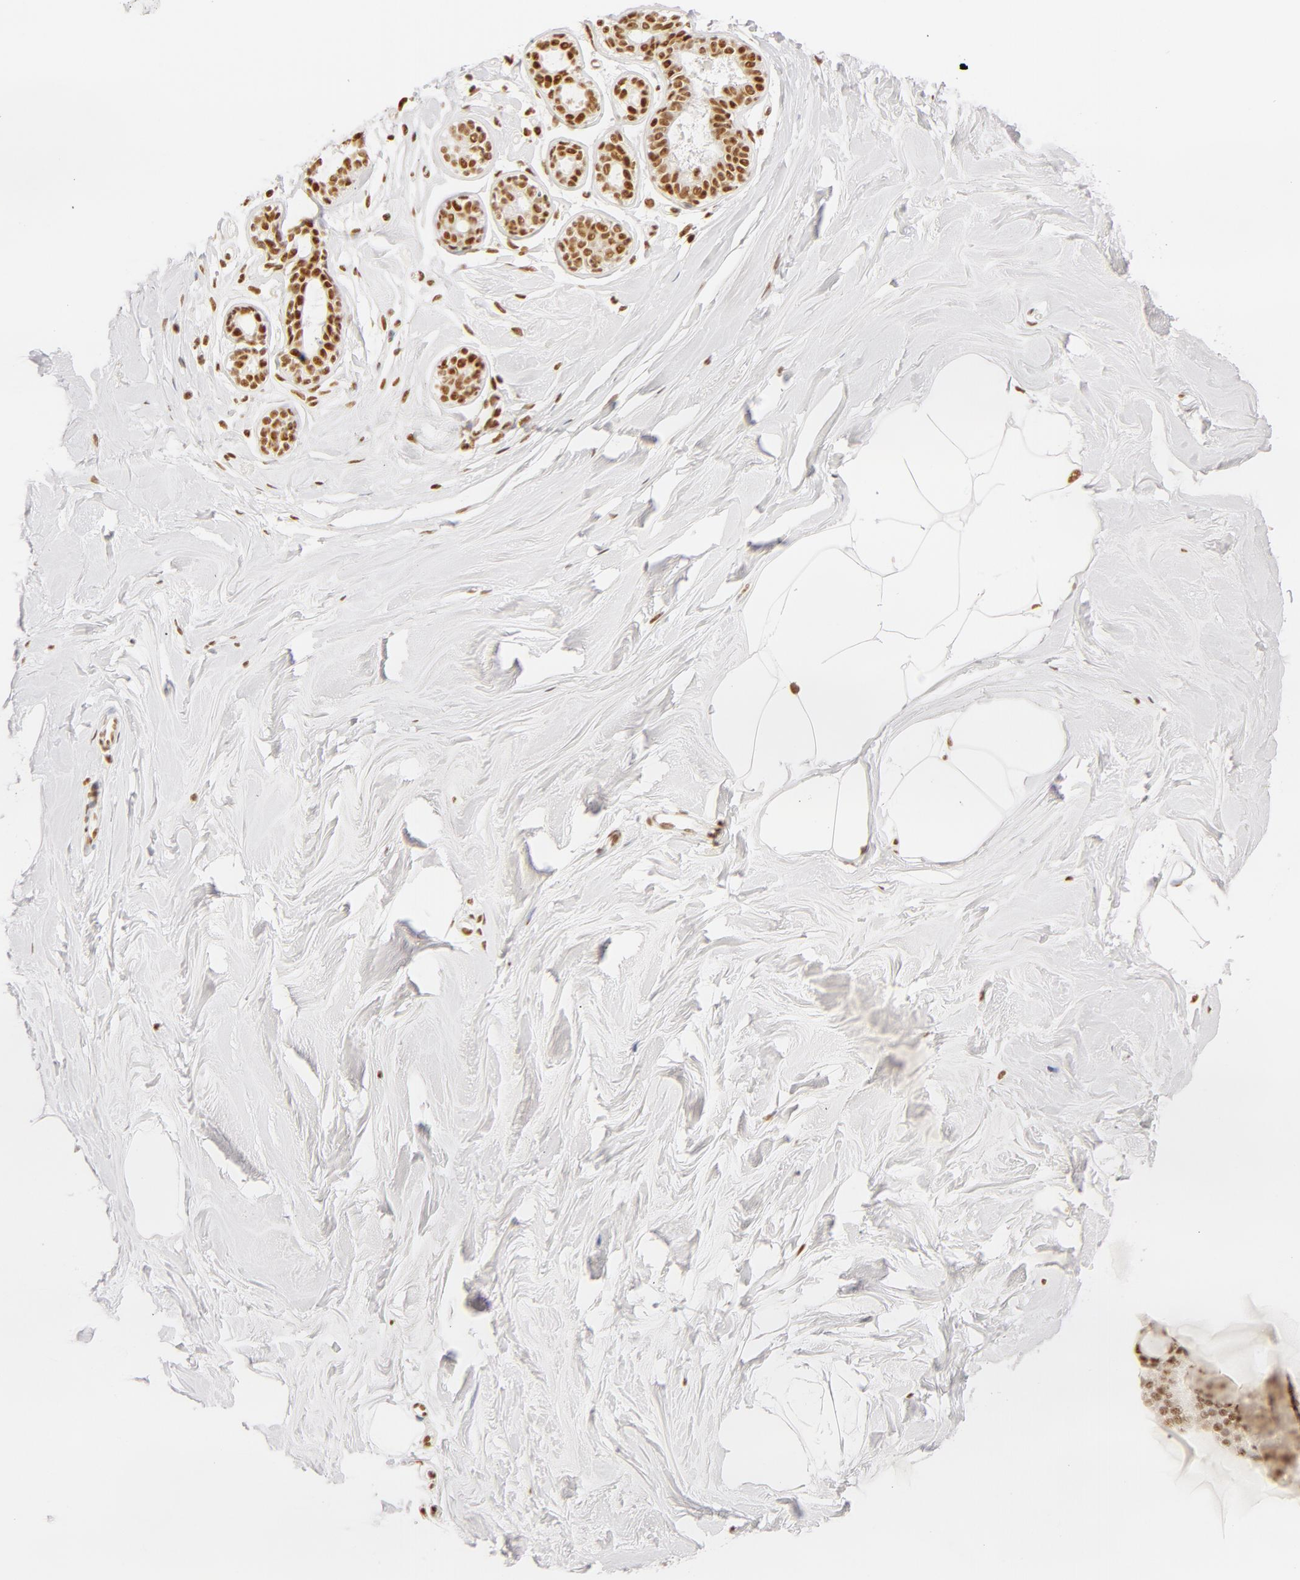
{"staining": {"intensity": "moderate", "quantity": ">75%", "location": "nuclear"}, "tissue": "breast", "cell_type": "Adipocytes", "image_type": "normal", "snomed": [{"axis": "morphology", "description": "Normal tissue, NOS"}, {"axis": "topography", "description": "Breast"}], "caption": "Approximately >75% of adipocytes in normal human breast show moderate nuclear protein staining as visualized by brown immunohistochemical staining.", "gene": "RBM39", "patient": {"sex": "female", "age": 44}}